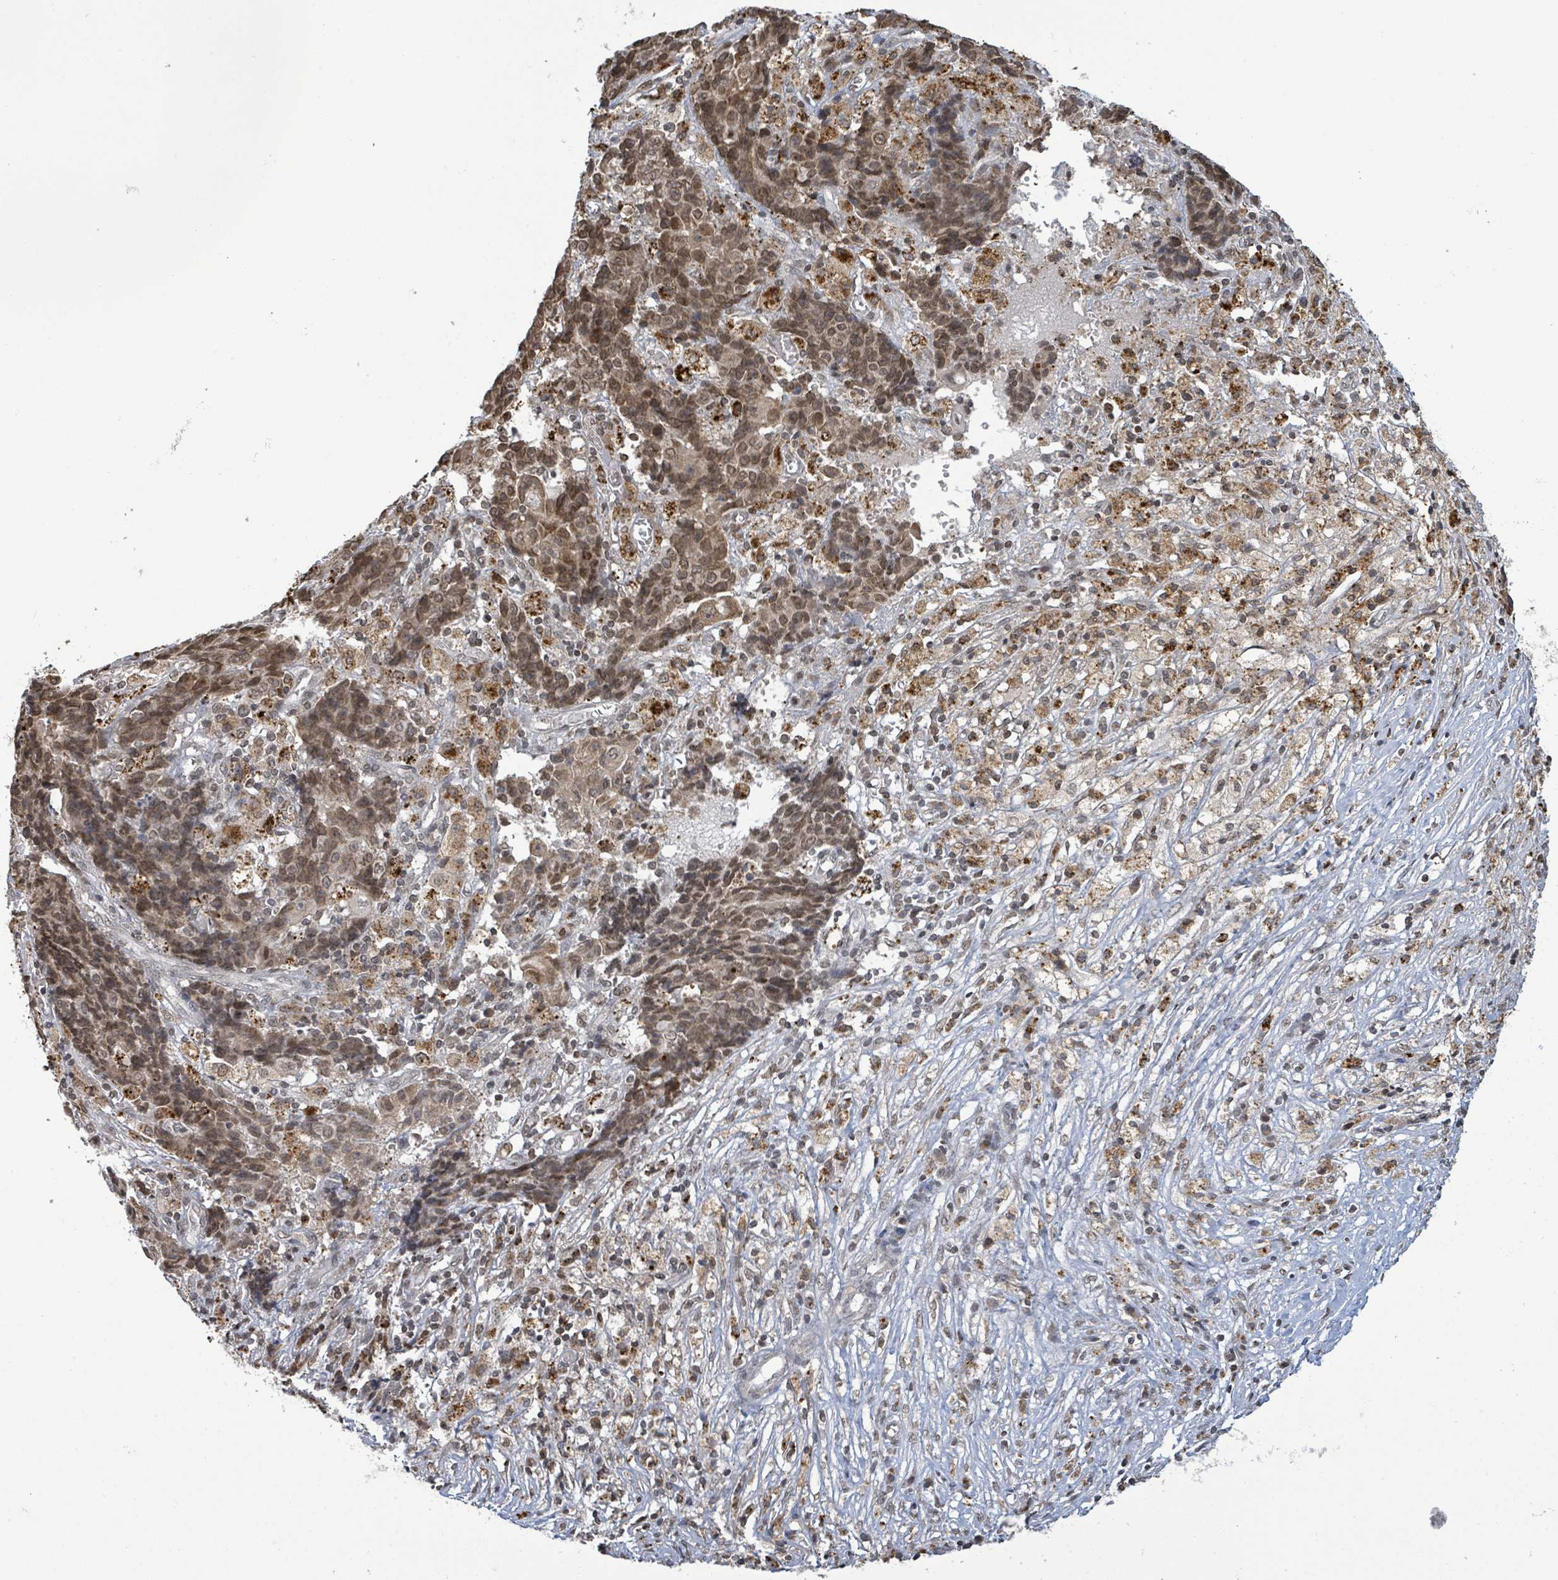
{"staining": {"intensity": "moderate", "quantity": ">75%", "location": "nuclear"}, "tissue": "ovarian cancer", "cell_type": "Tumor cells", "image_type": "cancer", "snomed": [{"axis": "morphology", "description": "Carcinoma, endometroid"}, {"axis": "topography", "description": "Ovary"}], "caption": "Protein expression analysis of human ovarian endometroid carcinoma reveals moderate nuclear expression in approximately >75% of tumor cells.", "gene": "SBF2", "patient": {"sex": "female", "age": 42}}